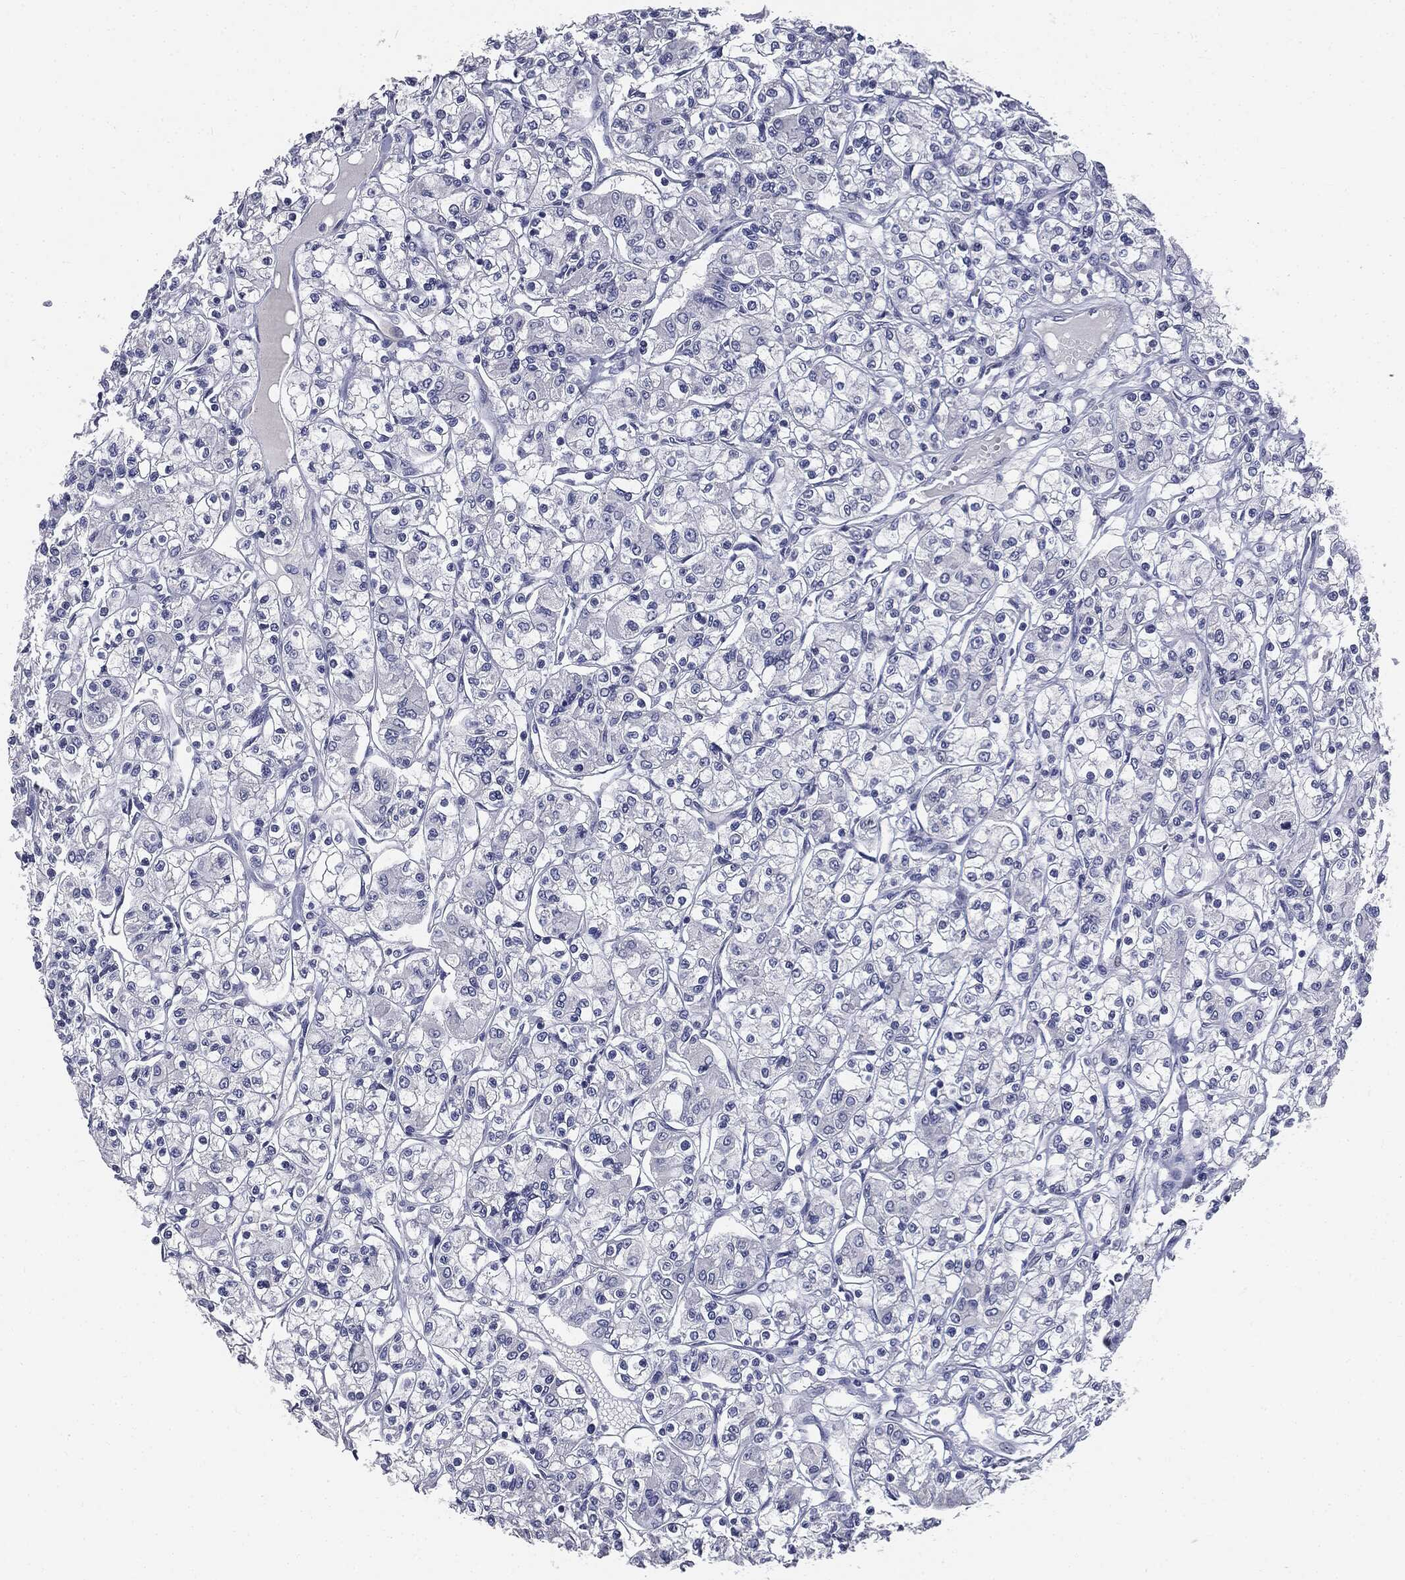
{"staining": {"intensity": "negative", "quantity": "none", "location": "none"}, "tissue": "renal cancer", "cell_type": "Tumor cells", "image_type": "cancer", "snomed": [{"axis": "morphology", "description": "Adenocarcinoma, NOS"}, {"axis": "topography", "description": "Kidney"}], "caption": "There is no significant expression in tumor cells of adenocarcinoma (renal).", "gene": "AFP", "patient": {"sex": "female", "age": 59}}